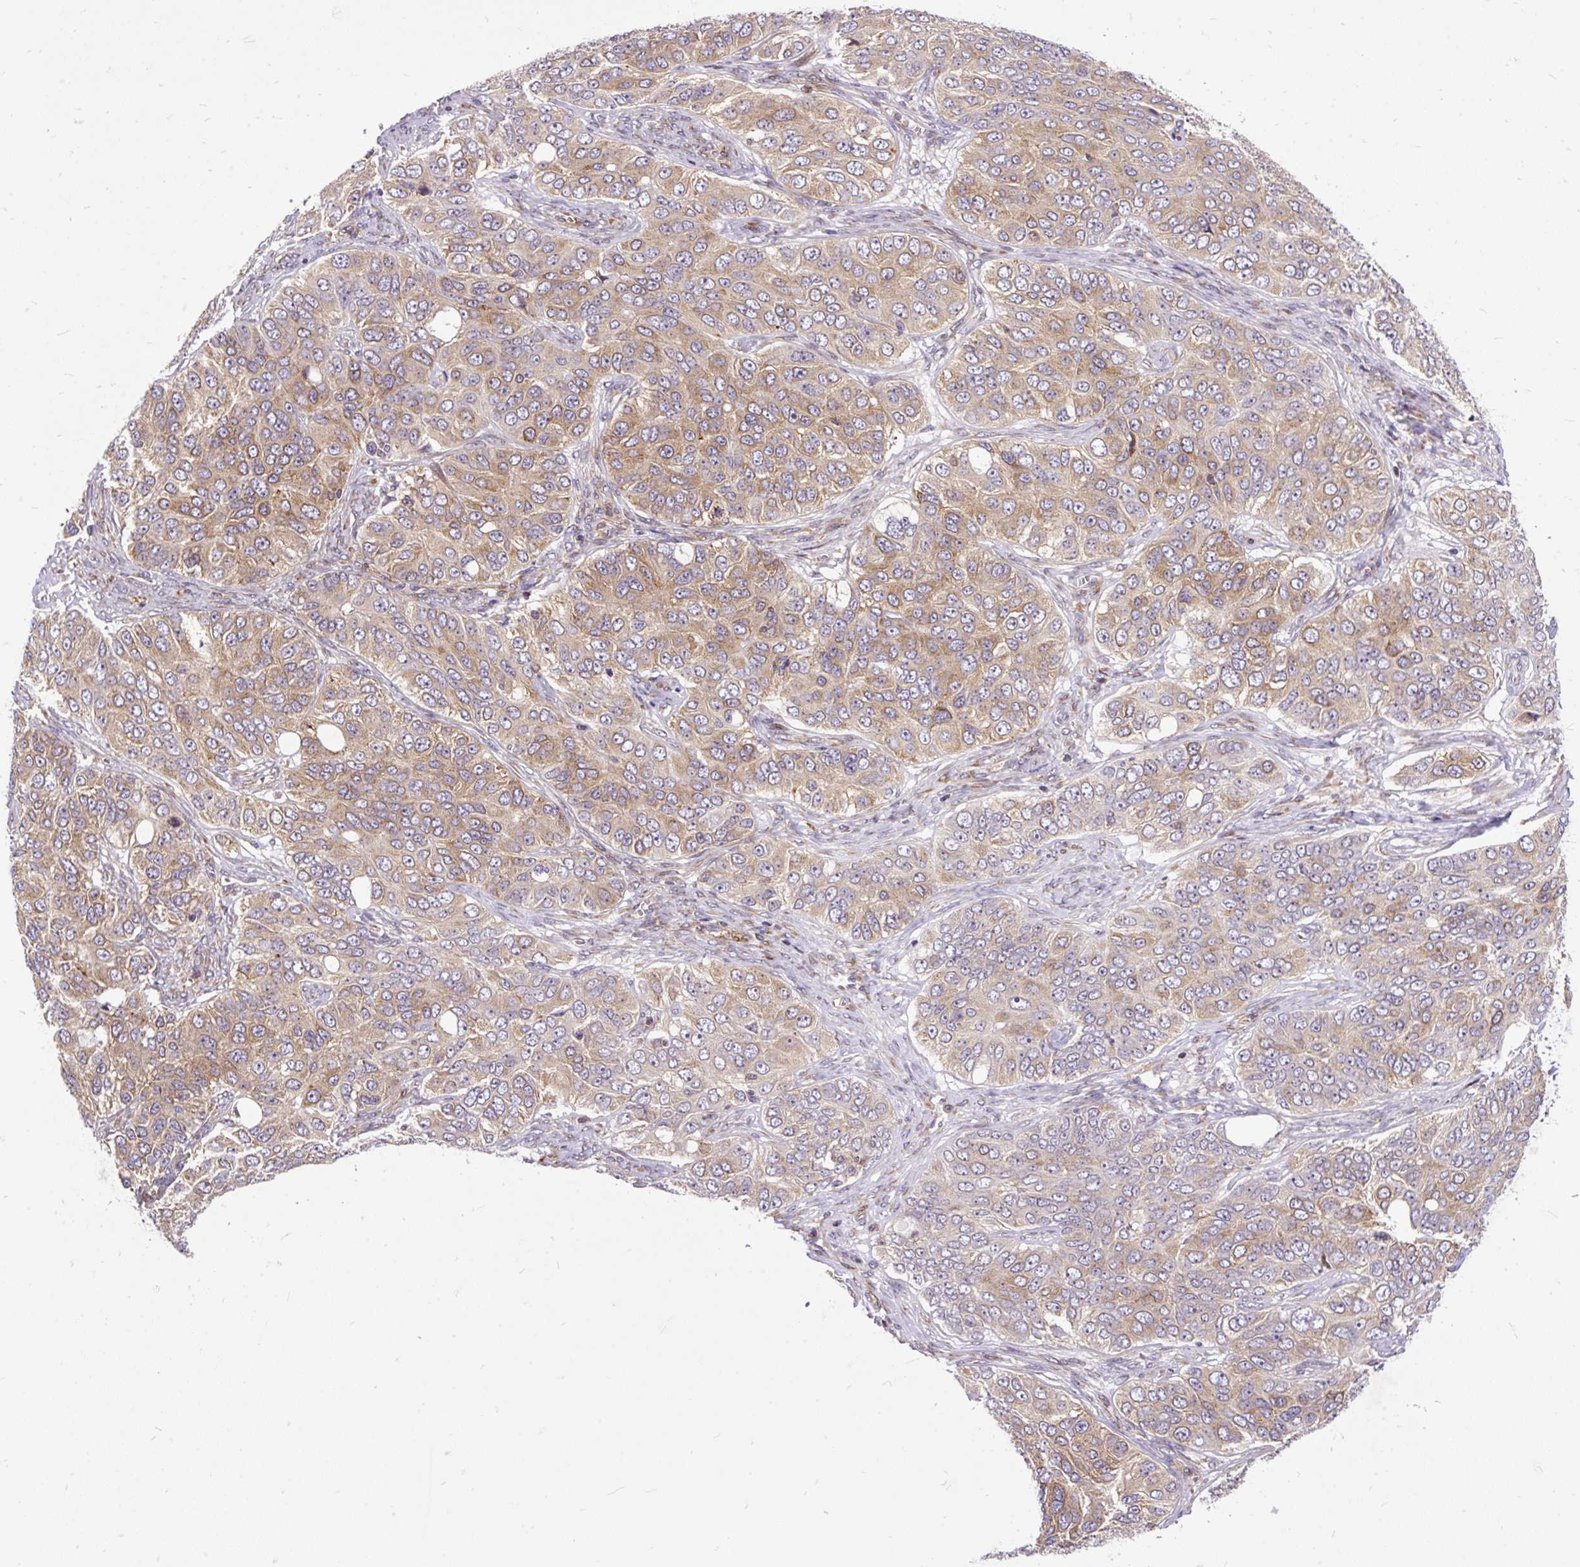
{"staining": {"intensity": "moderate", "quantity": "25%-75%", "location": "cytoplasmic/membranous"}, "tissue": "ovarian cancer", "cell_type": "Tumor cells", "image_type": "cancer", "snomed": [{"axis": "morphology", "description": "Carcinoma, endometroid"}, {"axis": "topography", "description": "Ovary"}], "caption": "Endometroid carcinoma (ovarian) stained with immunohistochemistry reveals moderate cytoplasmic/membranous positivity in approximately 25%-75% of tumor cells.", "gene": "TRIM17", "patient": {"sex": "female", "age": 51}}